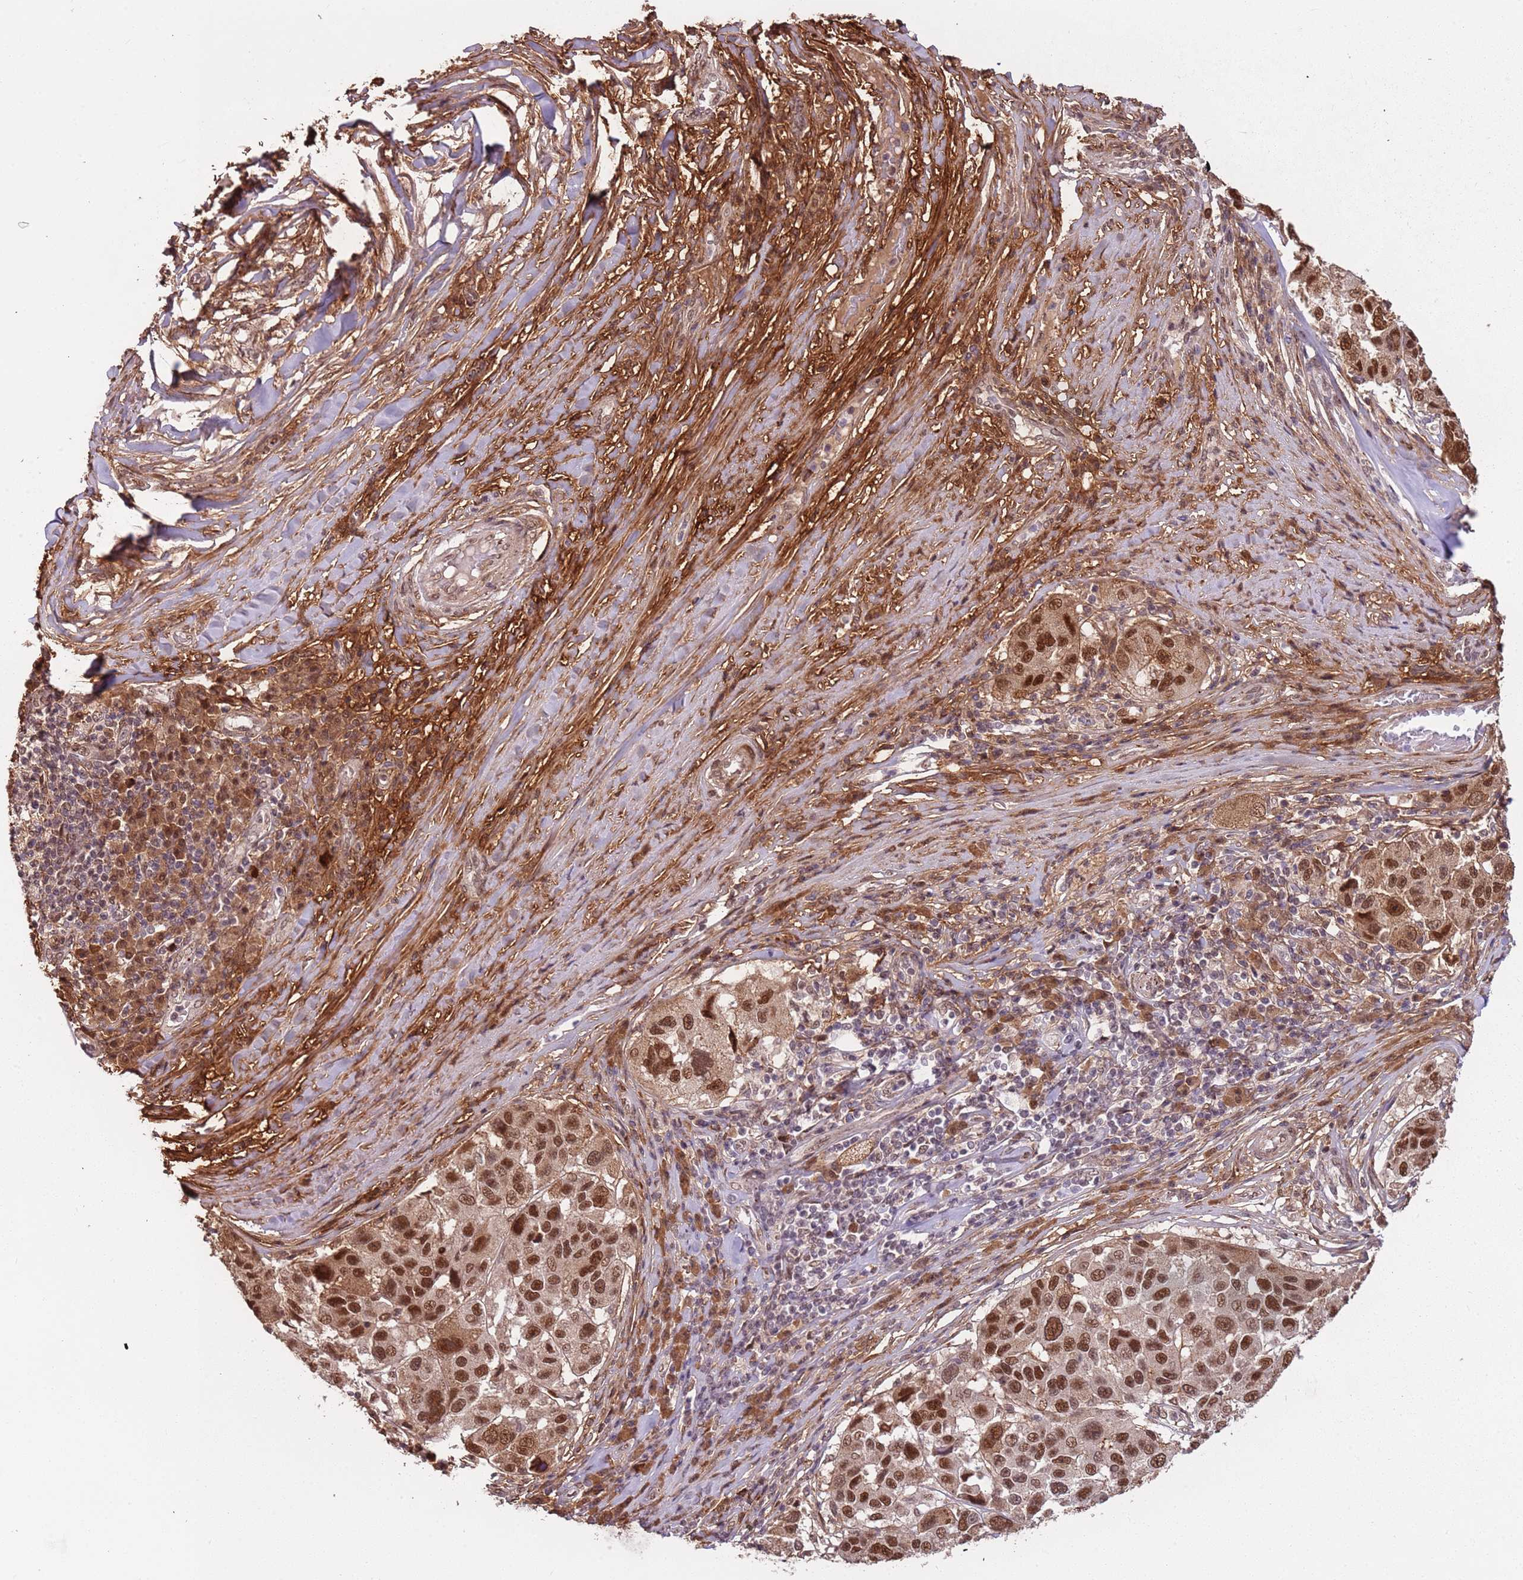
{"staining": {"intensity": "moderate", "quantity": ">75%", "location": "nuclear"}, "tissue": "melanoma", "cell_type": "Tumor cells", "image_type": "cancer", "snomed": [{"axis": "morphology", "description": "Malignant melanoma, NOS"}, {"axis": "topography", "description": "Skin"}], "caption": "Malignant melanoma stained with DAB immunohistochemistry demonstrates medium levels of moderate nuclear expression in approximately >75% of tumor cells.", "gene": "POLR3H", "patient": {"sex": "female", "age": 66}}